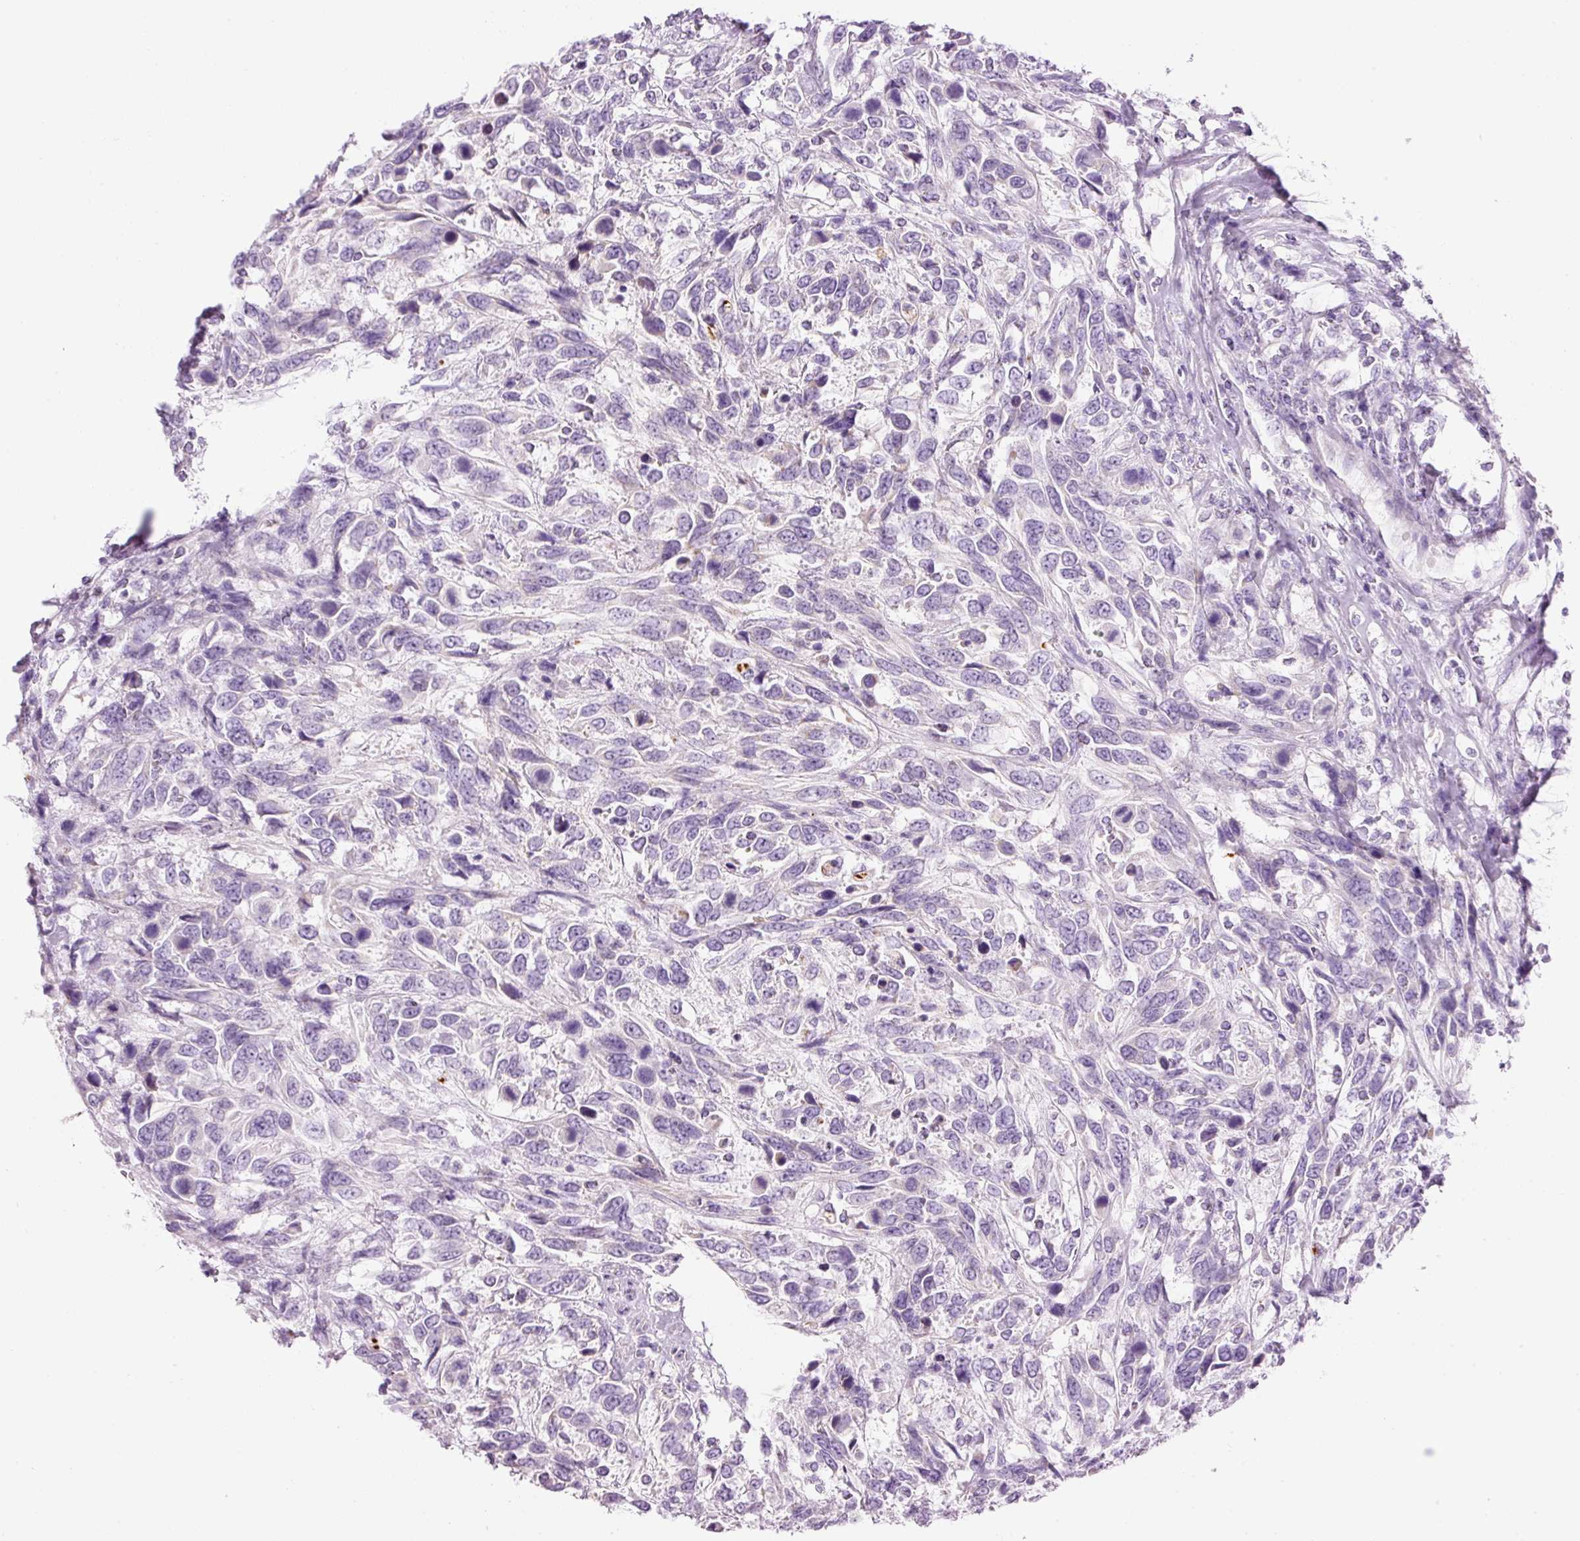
{"staining": {"intensity": "negative", "quantity": "none", "location": "none"}, "tissue": "urothelial cancer", "cell_type": "Tumor cells", "image_type": "cancer", "snomed": [{"axis": "morphology", "description": "Urothelial carcinoma, High grade"}, {"axis": "topography", "description": "Urinary bladder"}], "caption": "Tumor cells show no significant protein expression in urothelial carcinoma (high-grade). (DAB immunohistochemistry (IHC) visualized using brightfield microscopy, high magnification).", "gene": "CARD16", "patient": {"sex": "female", "age": 70}}